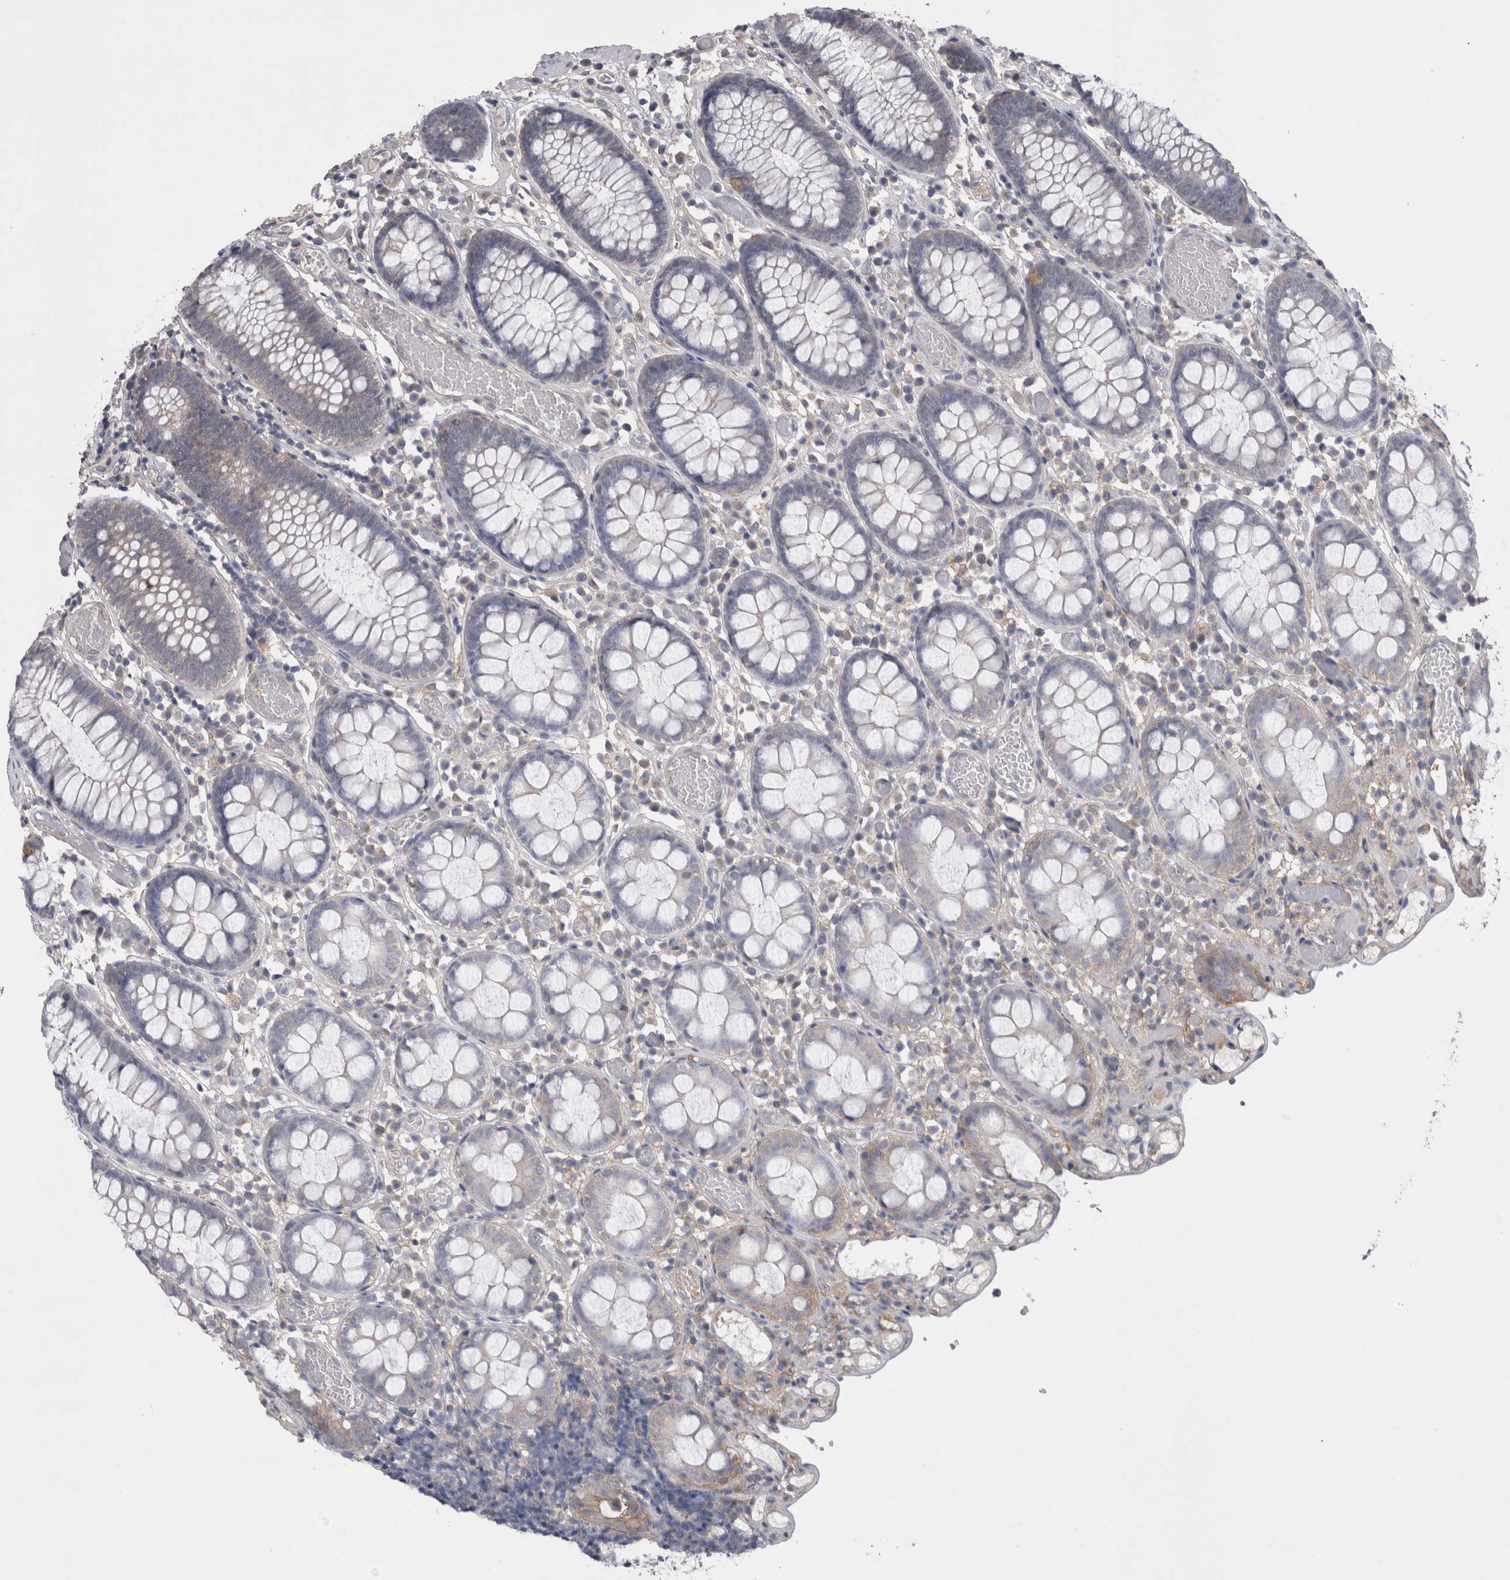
{"staining": {"intensity": "negative", "quantity": "none", "location": "none"}, "tissue": "colon", "cell_type": "Endothelial cells", "image_type": "normal", "snomed": [{"axis": "morphology", "description": "Normal tissue, NOS"}, {"axis": "topography", "description": "Colon"}], "caption": "Immunohistochemistry (IHC) micrograph of normal human colon stained for a protein (brown), which shows no positivity in endothelial cells. The staining was performed using DAB to visualize the protein expression in brown, while the nuclei were stained in blue with hematoxylin (Magnification: 20x).", "gene": "NECTIN2", "patient": {"sex": "male", "age": 14}}